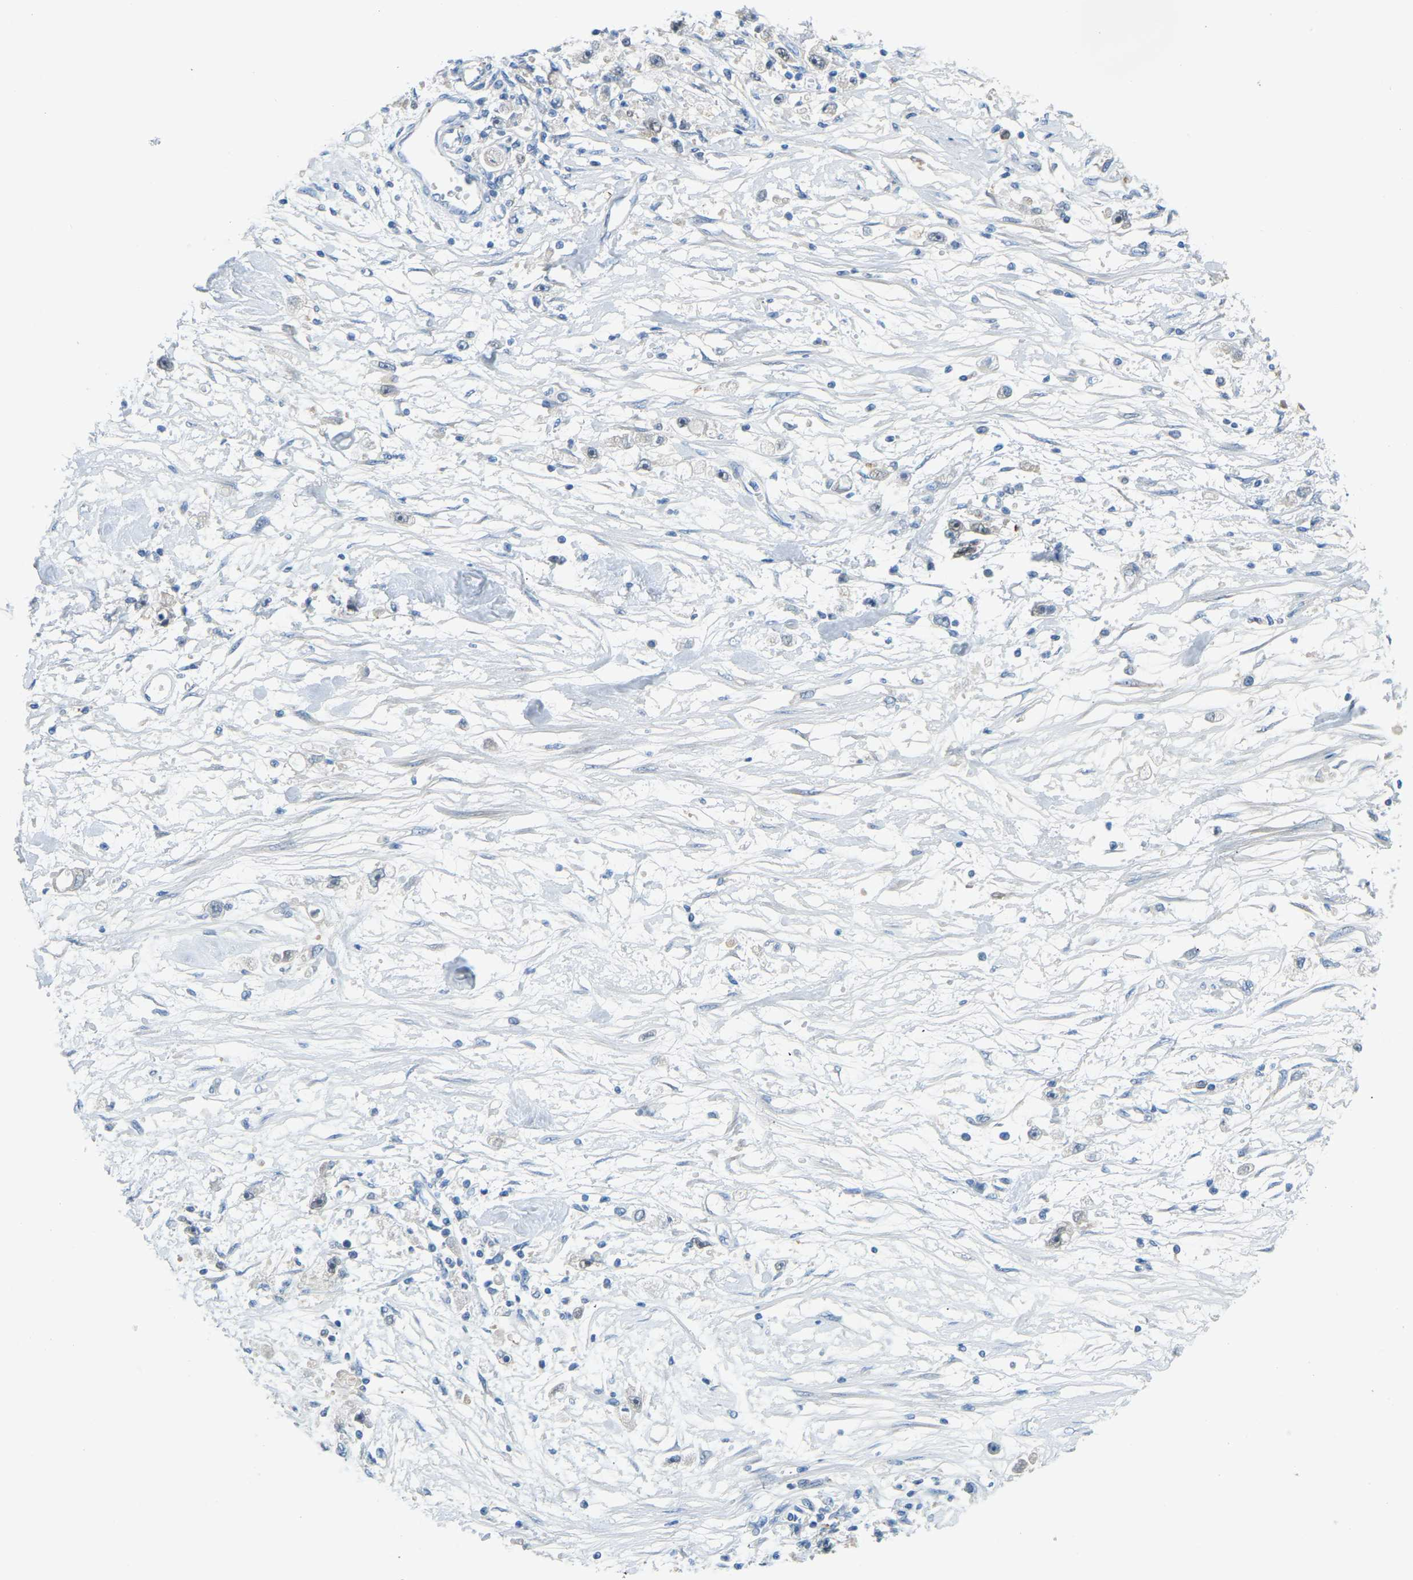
{"staining": {"intensity": "negative", "quantity": "none", "location": "none"}, "tissue": "stomach cancer", "cell_type": "Tumor cells", "image_type": "cancer", "snomed": [{"axis": "morphology", "description": "Adenocarcinoma, NOS"}, {"axis": "topography", "description": "Stomach"}], "caption": "A photomicrograph of human stomach cancer is negative for staining in tumor cells.", "gene": "NME8", "patient": {"sex": "female", "age": 59}}